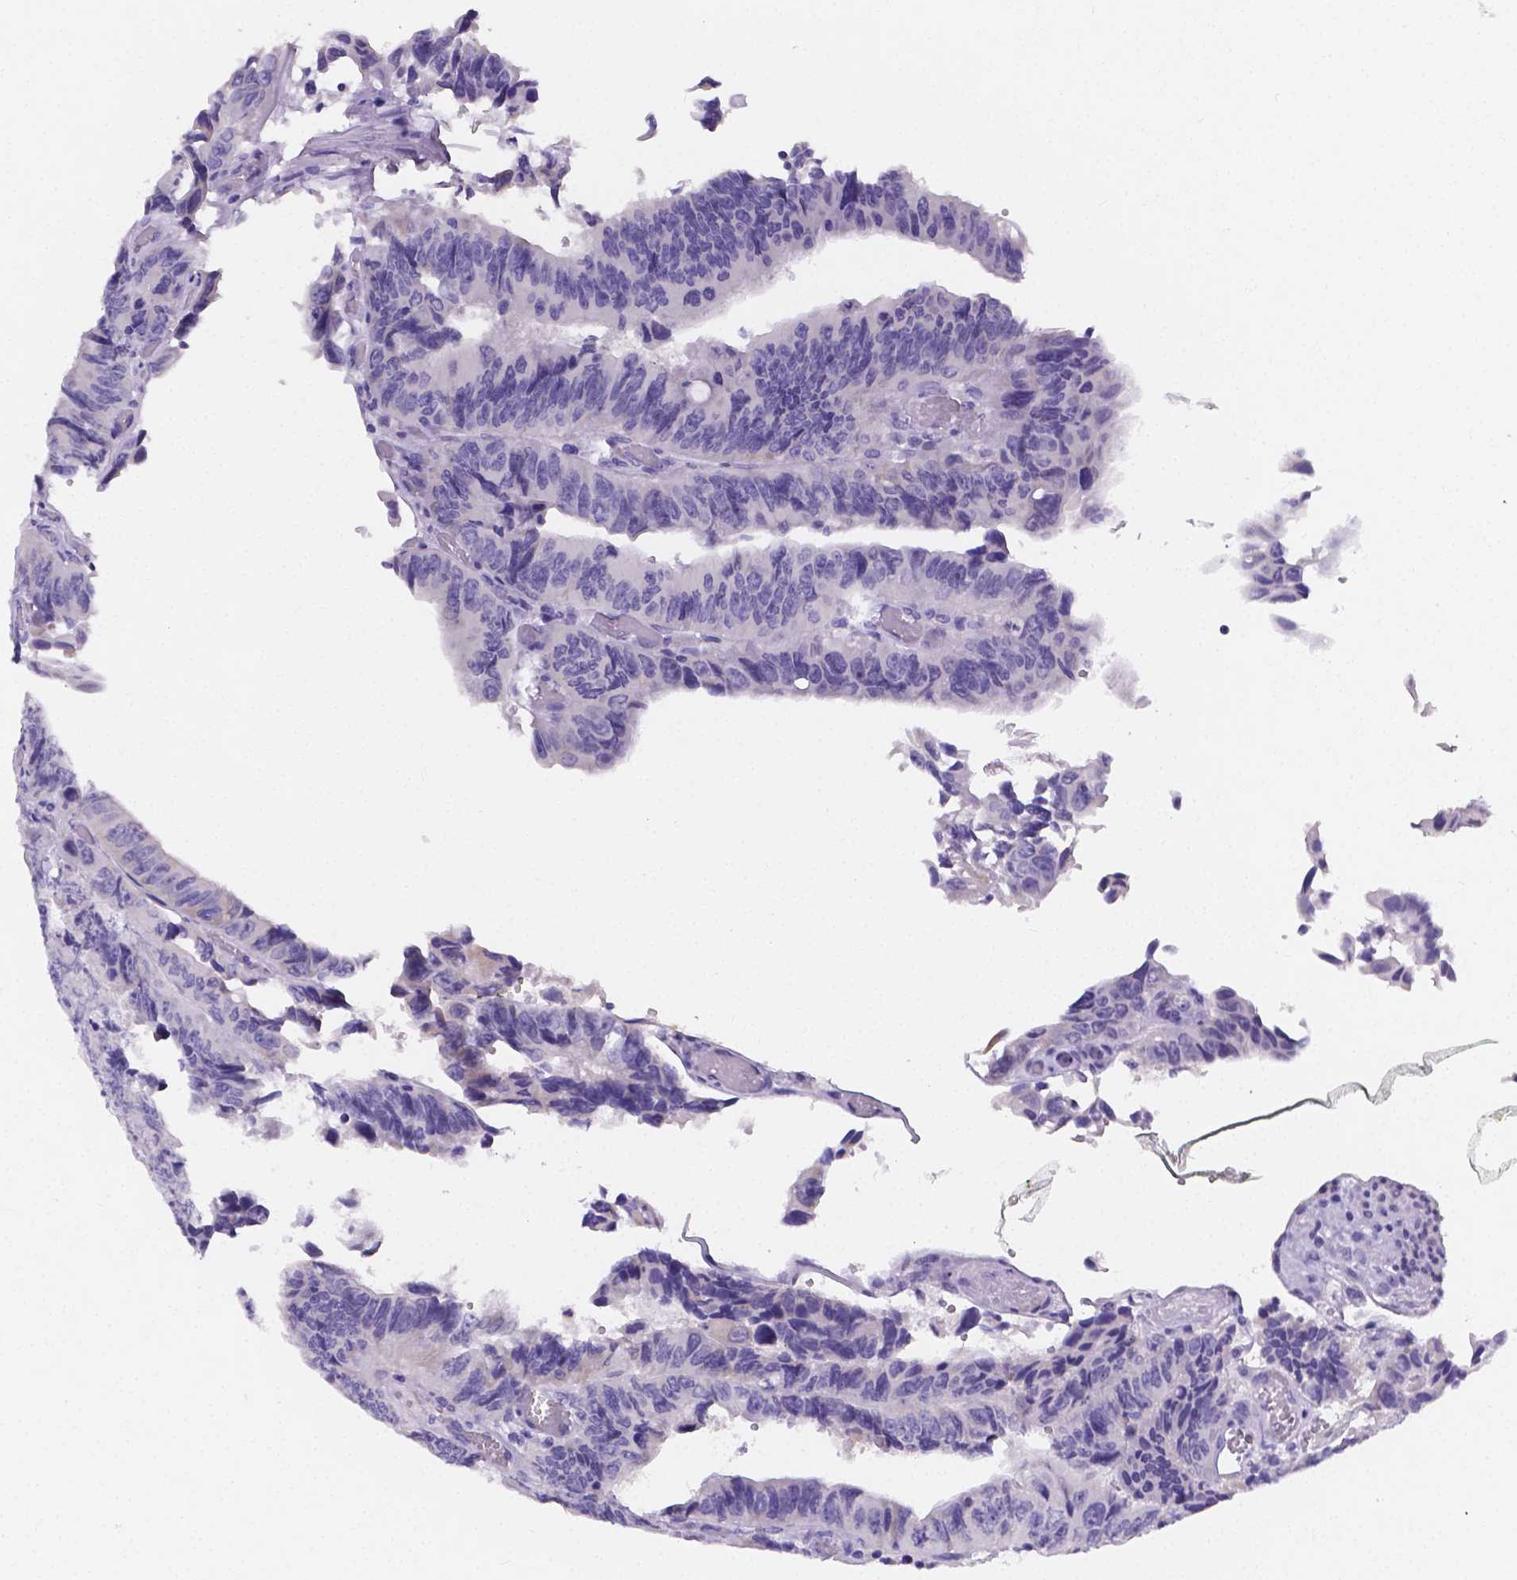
{"staining": {"intensity": "negative", "quantity": "none", "location": "none"}, "tissue": "colorectal cancer", "cell_type": "Tumor cells", "image_type": "cancer", "snomed": [{"axis": "morphology", "description": "Adenocarcinoma, NOS"}, {"axis": "topography", "description": "Colon"}], "caption": "DAB (3,3'-diaminobenzidine) immunohistochemical staining of colorectal cancer (adenocarcinoma) shows no significant positivity in tumor cells.", "gene": "PLXNA4", "patient": {"sex": "female", "age": 84}}